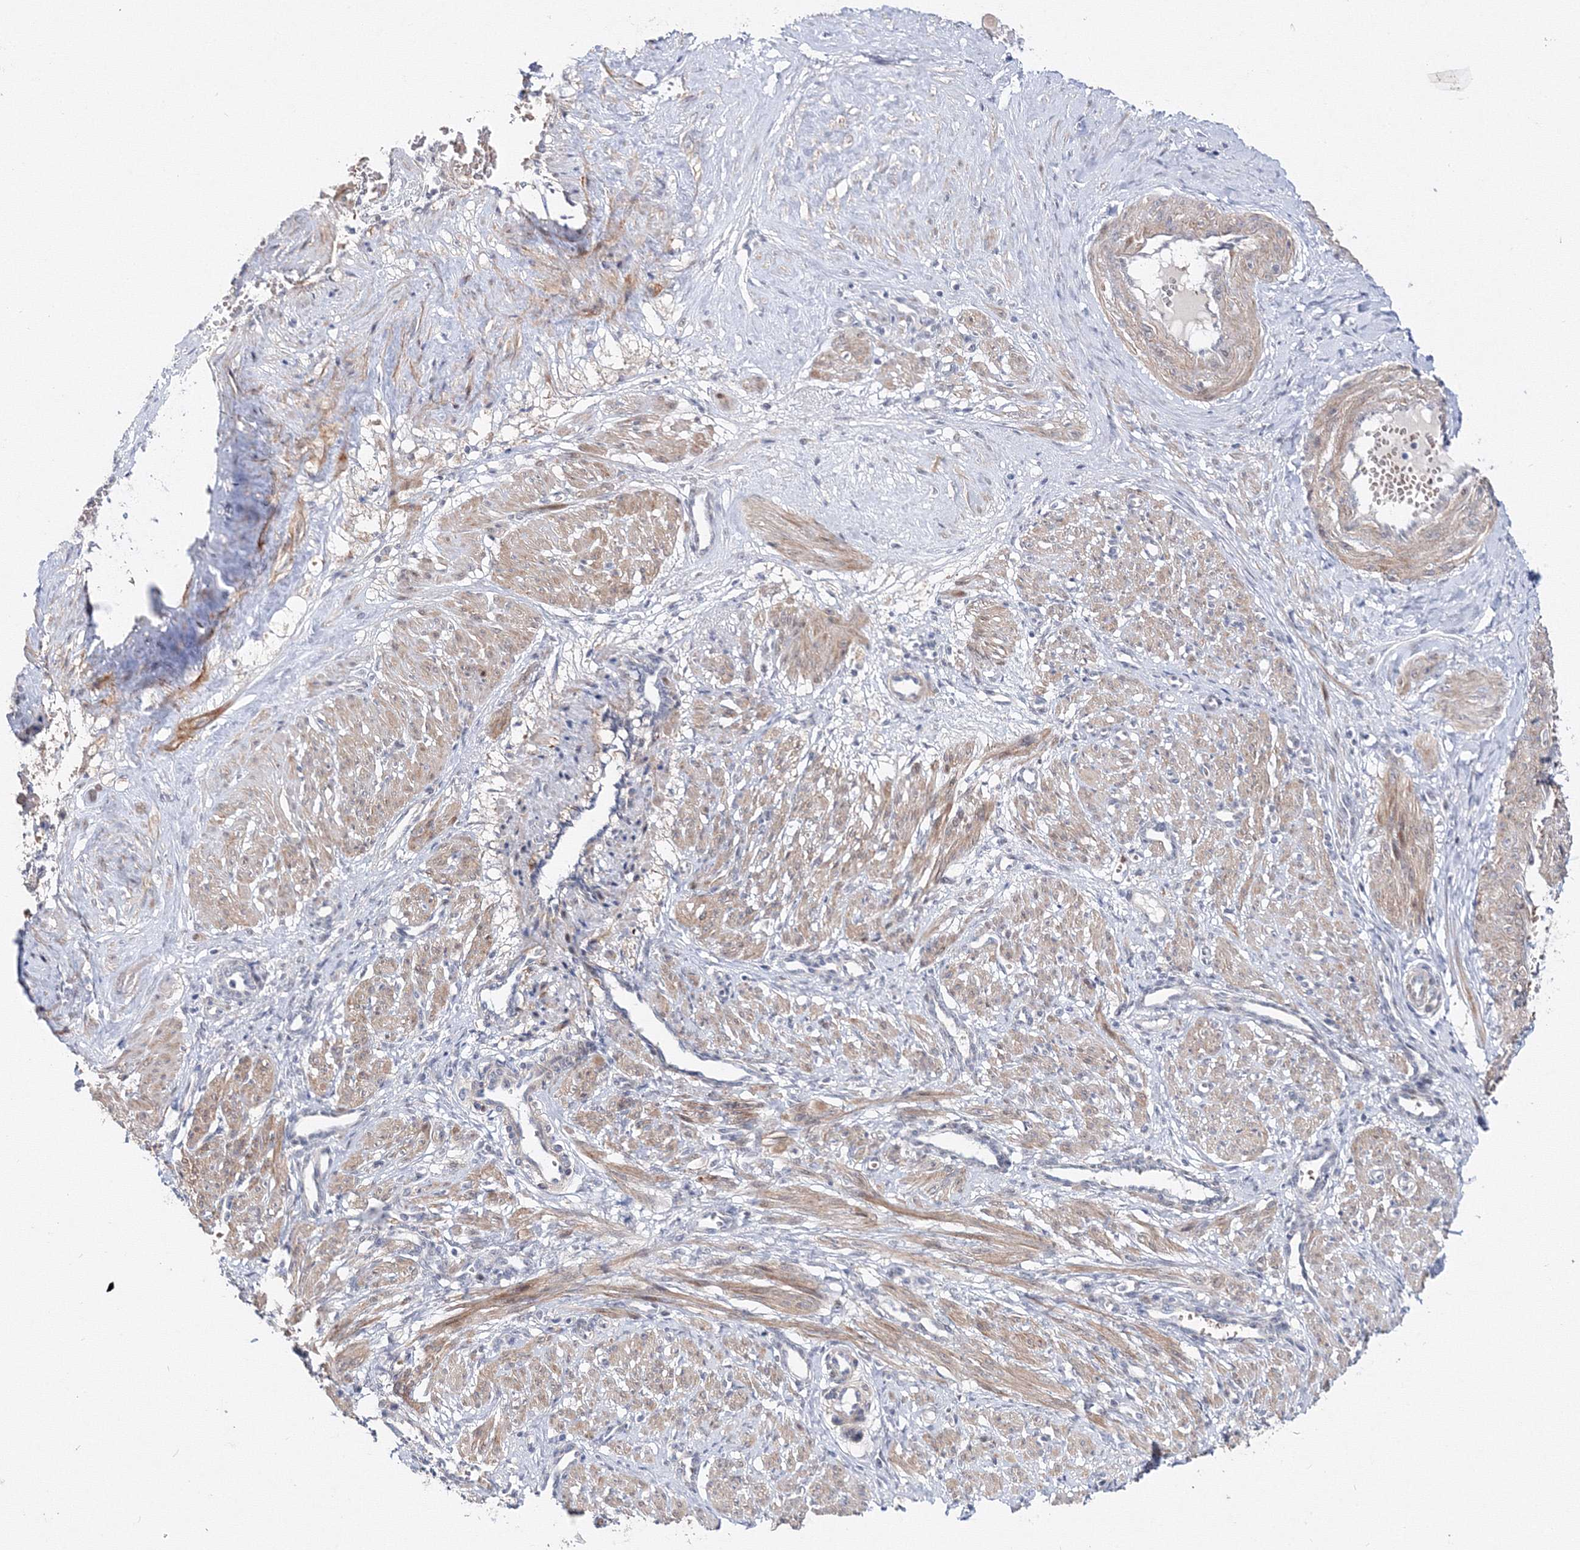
{"staining": {"intensity": "moderate", "quantity": ">75%", "location": "cytoplasmic/membranous,nuclear"}, "tissue": "smooth muscle", "cell_type": "Smooth muscle cells", "image_type": "normal", "snomed": [{"axis": "morphology", "description": "Normal tissue, NOS"}, {"axis": "topography", "description": "Endometrium"}], "caption": "Immunohistochemistry (DAB (3,3'-diaminobenzidine)) staining of normal human smooth muscle reveals moderate cytoplasmic/membranous,nuclear protein expression in about >75% of smooth muscle cells. The staining was performed using DAB, with brown indicating positive protein expression. Nuclei are stained blue with hematoxylin.", "gene": "C11orf52", "patient": {"sex": "female", "age": 33}}